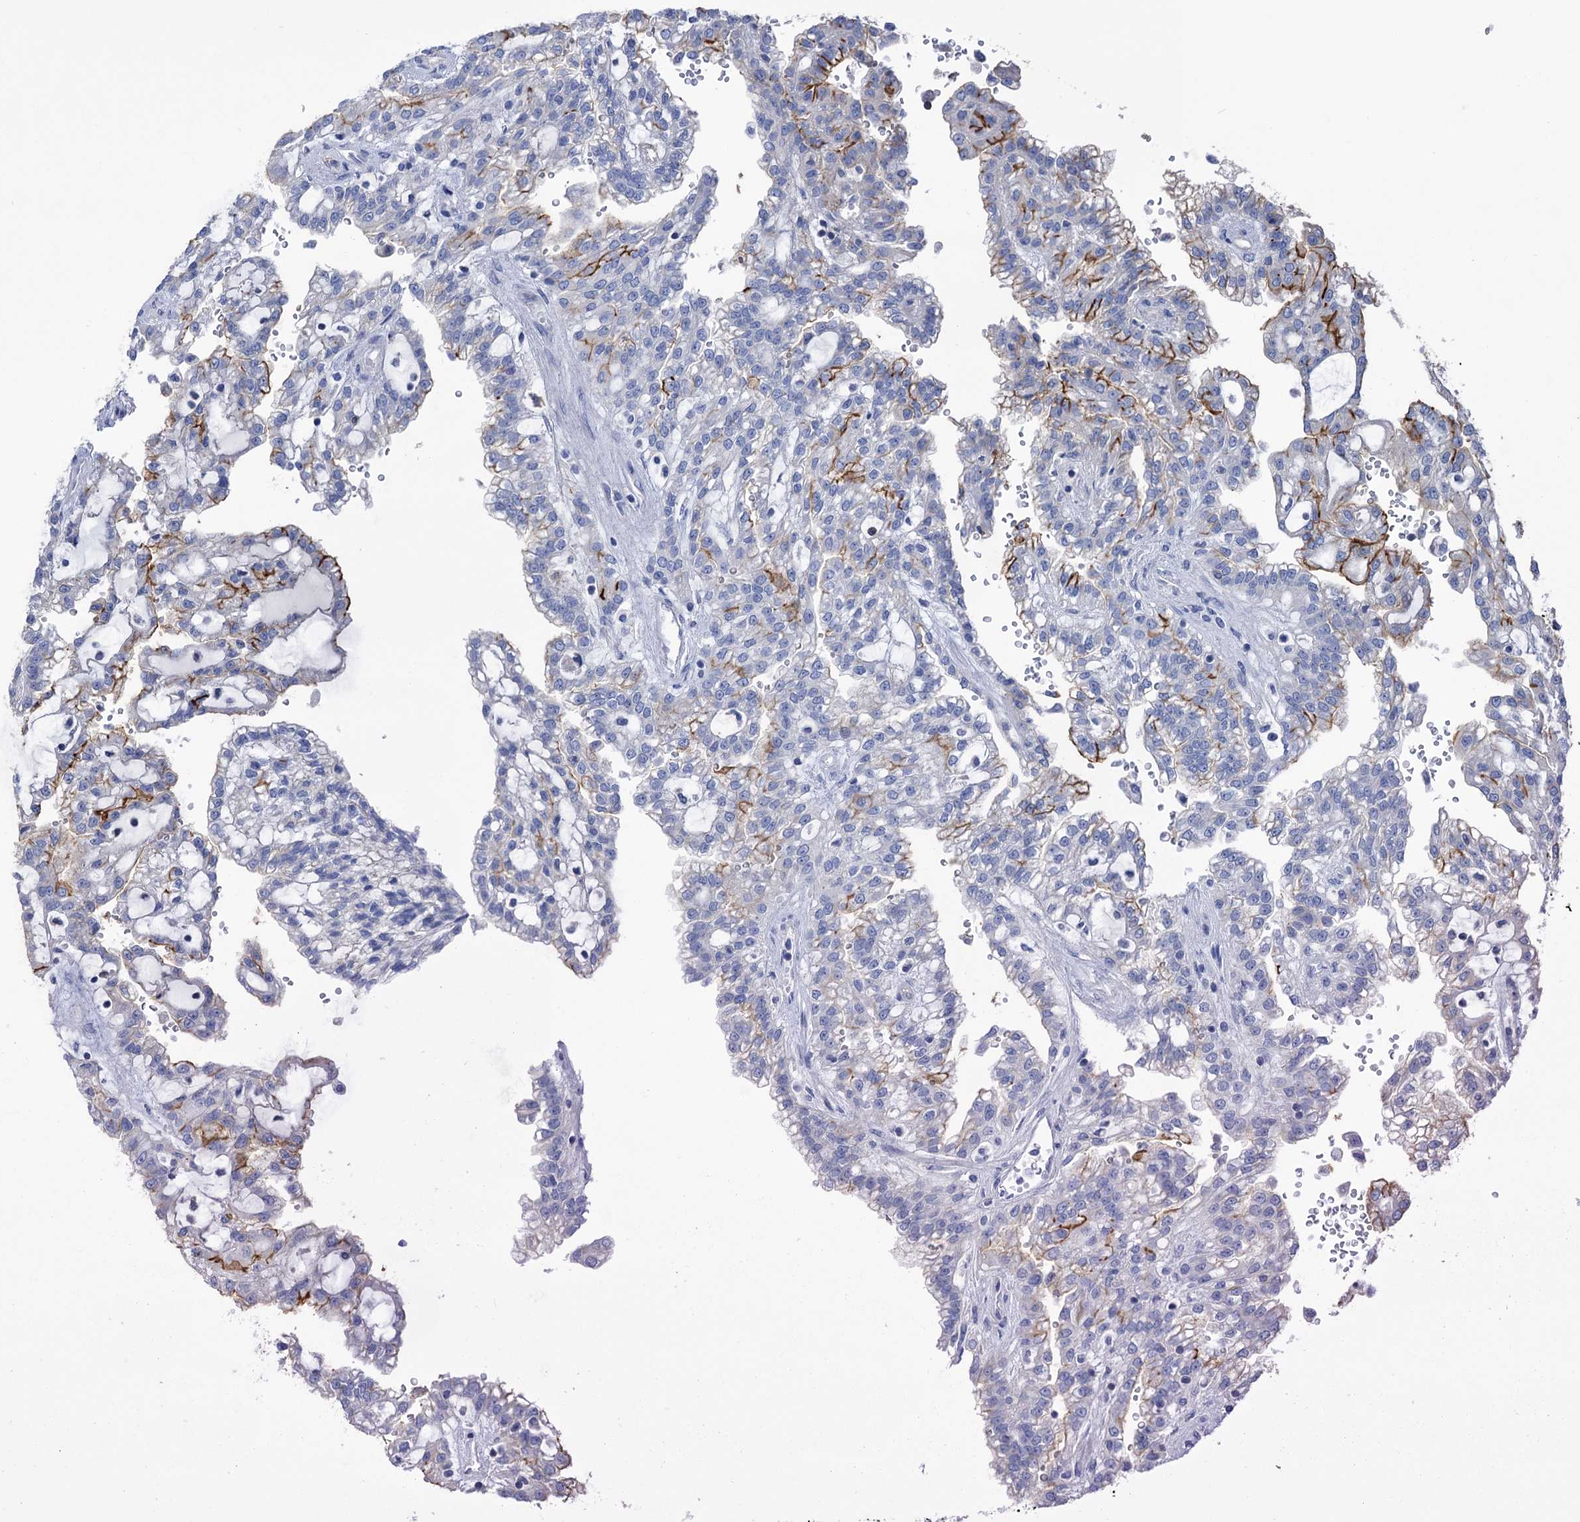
{"staining": {"intensity": "strong", "quantity": "<25%", "location": "cytoplasmic/membranous"}, "tissue": "renal cancer", "cell_type": "Tumor cells", "image_type": "cancer", "snomed": [{"axis": "morphology", "description": "Adenocarcinoma, NOS"}, {"axis": "topography", "description": "Kidney"}], "caption": "Brown immunohistochemical staining in human renal cancer (adenocarcinoma) shows strong cytoplasmic/membranous expression in about <25% of tumor cells. The protein of interest is shown in brown color, while the nuclei are stained blue.", "gene": "BBS4", "patient": {"sex": "male", "age": 63}}